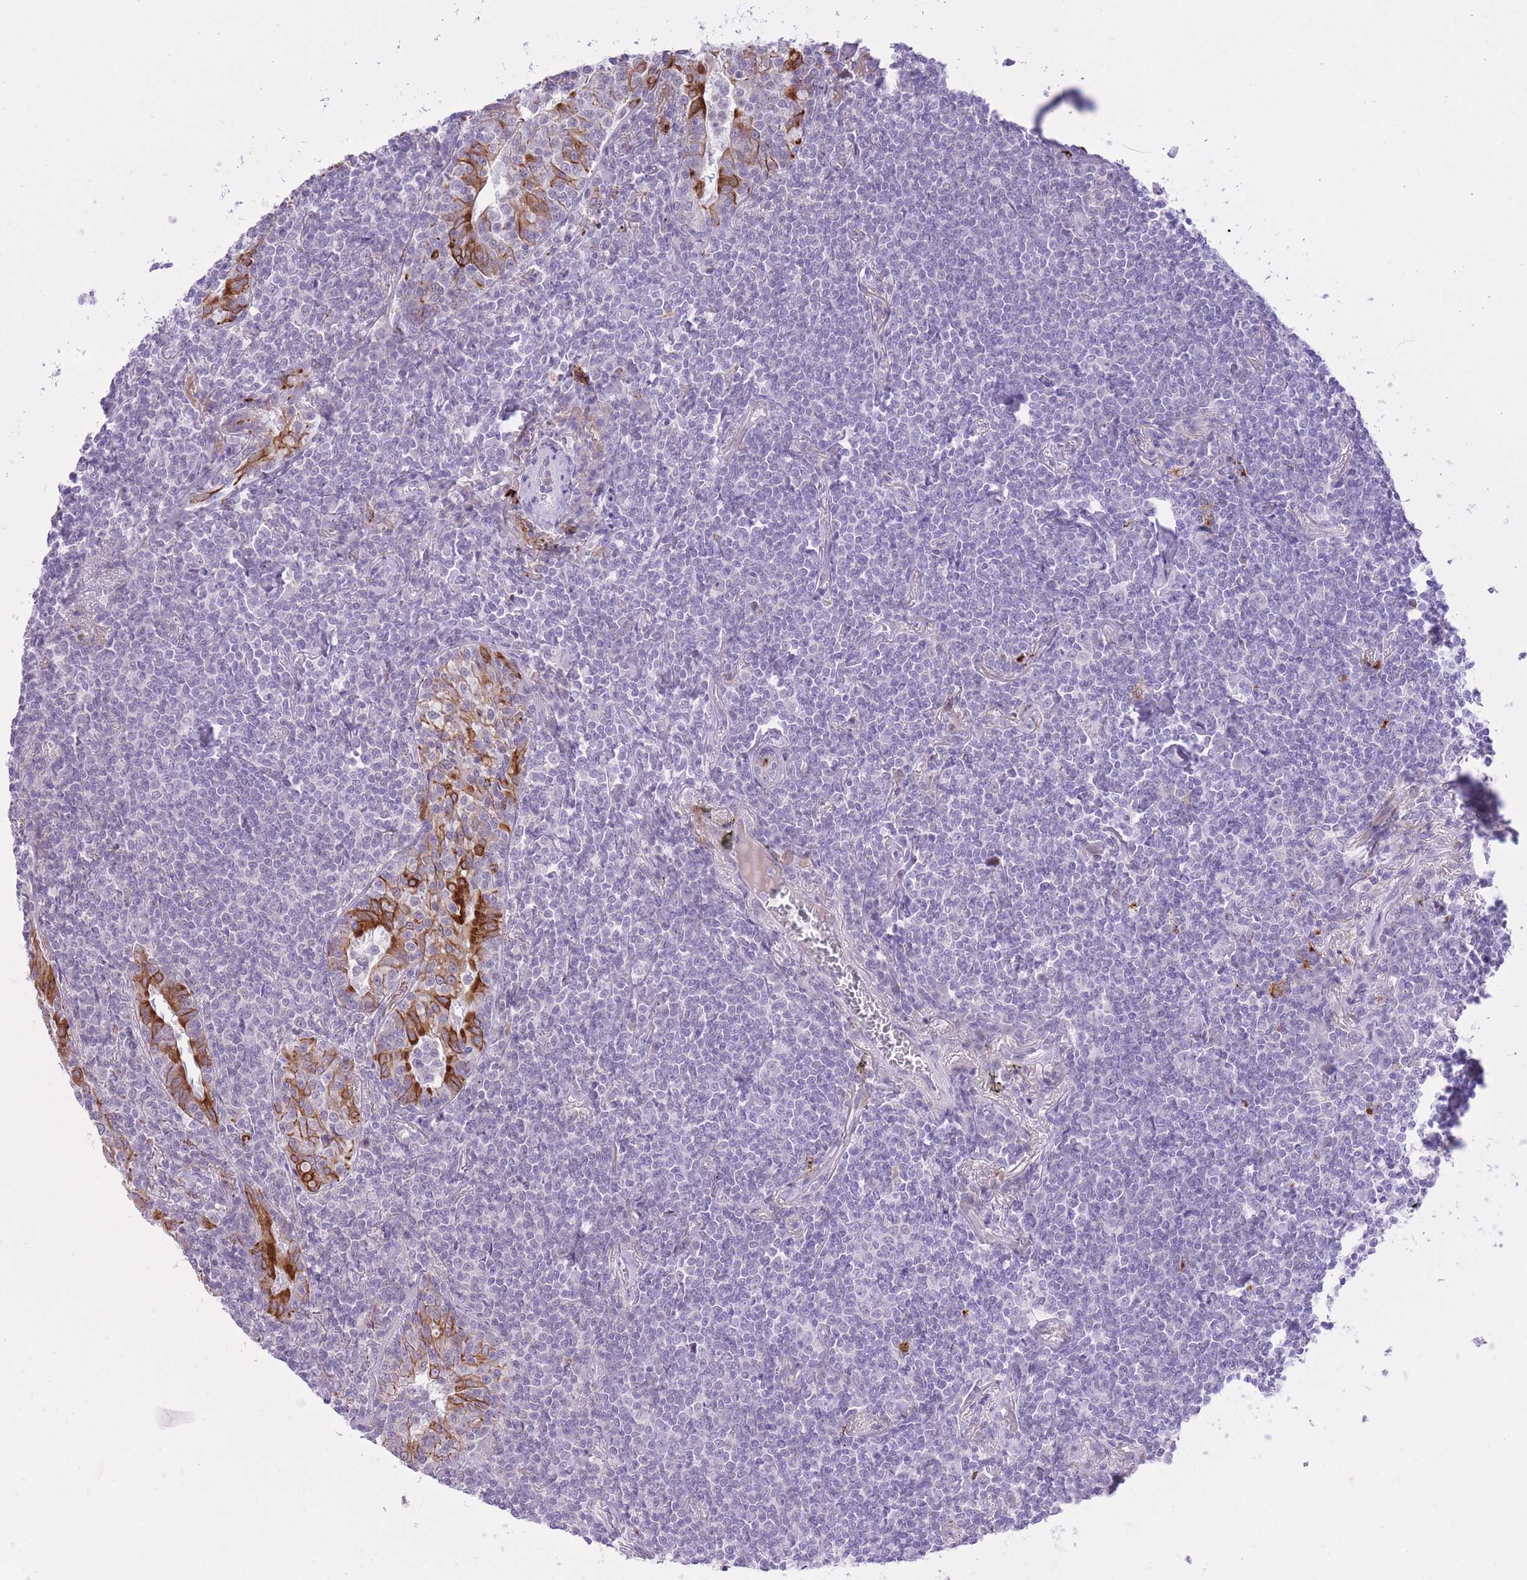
{"staining": {"intensity": "negative", "quantity": "none", "location": "none"}, "tissue": "lymphoma", "cell_type": "Tumor cells", "image_type": "cancer", "snomed": [{"axis": "morphology", "description": "Malignant lymphoma, non-Hodgkin's type, Low grade"}, {"axis": "topography", "description": "Lung"}], "caption": "IHC of lymphoma demonstrates no positivity in tumor cells.", "gene": "MEIS3", "patient": {"sex": "female", "age": 71}}